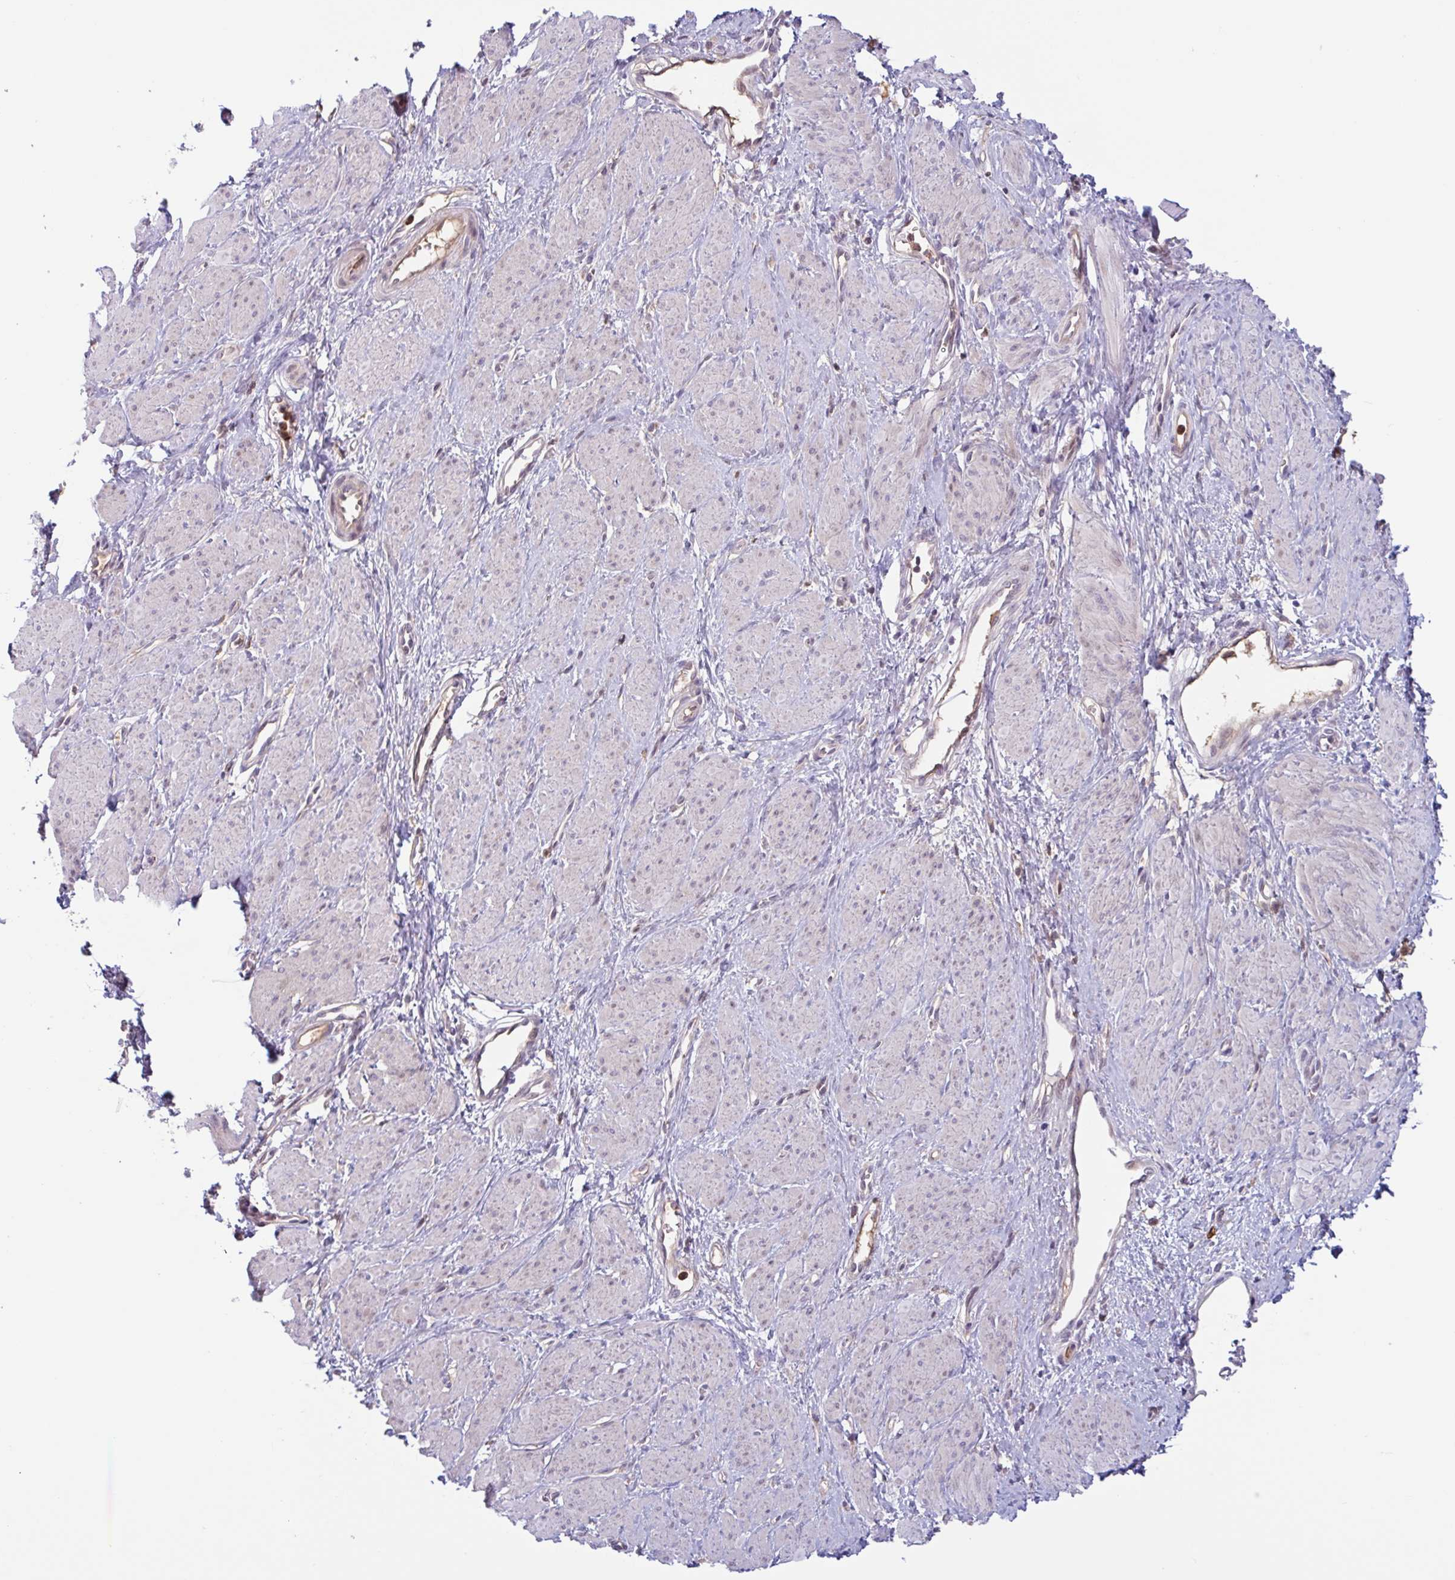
{"staining": {"intensity": "negative", "quantity": "none", "location": "none"}, "tissue": "smooth muscle", "cell_type": "Smooth muscle cells", "image_type": "normal", "snomed": [{"axis": "morphology", "description": "Normal tissue, NOS"}, {"axis": "topography", "description": "Smooth muscle"}, {"axis": "topography", "description": "Uterus"}], "caption": "Protein analysis of benign smooth muscle exhibits no significant staining in smooth muscle cells.", "gene": "TAF1D", "patient": {"sex": "female", "age": 39}}